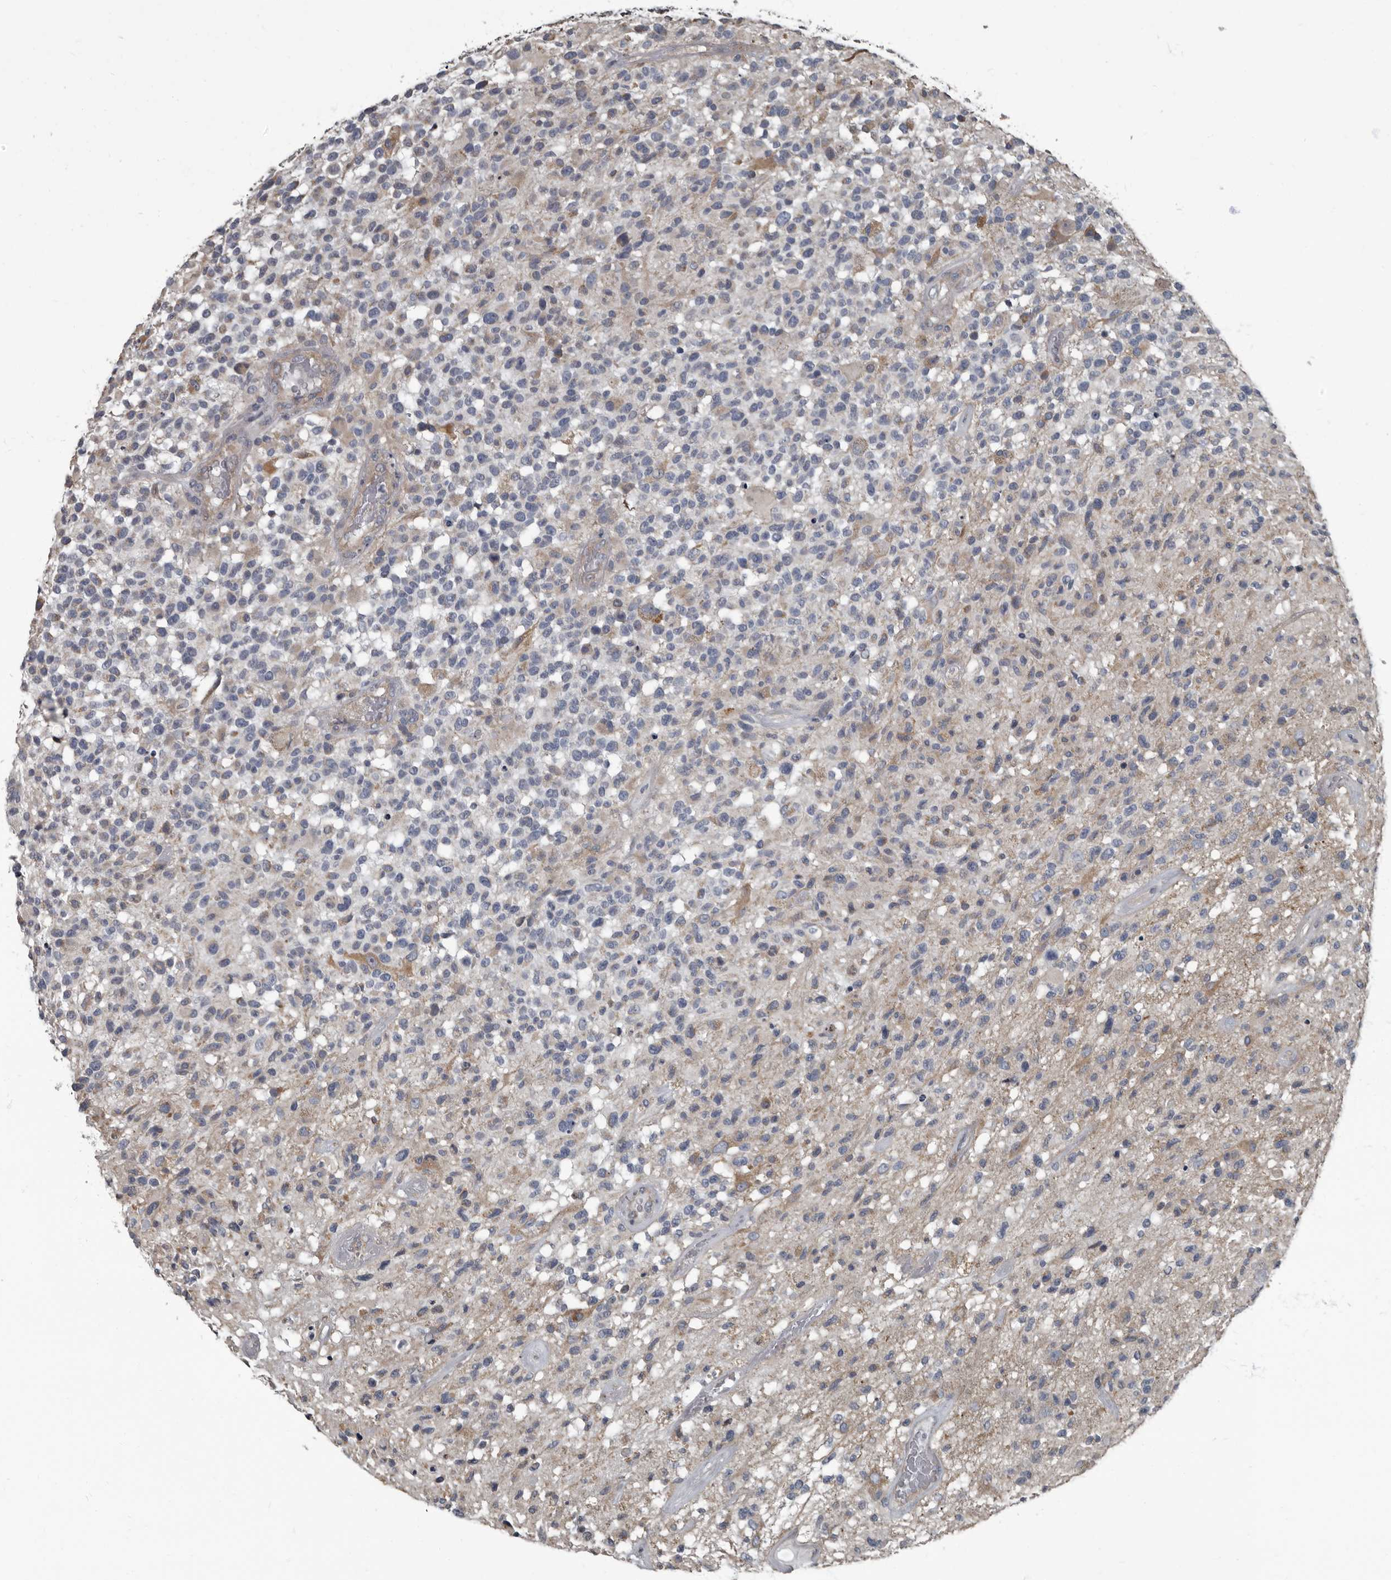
{"staining": {"intensity": "weak", "quantity": "<25%", "location": "cytoplasmic/membranous"}, "tissue": "glioma", "cell_type": "Tumor cells", "image_type": "cancer", "snomed": [{"axis": "morphology", "description": "Glioma, malignant, High grade"}, {"axis": "morphology", "description": "Glioblastoma, NOS"}, {"axis": "topography", "description": "Brain"}], "caption": "DAB immunohistochemical staining of human glioblastoma demonstrates no significant positivity in tumor cells.", "gene": "TPD52L1", "patient": {"sex": "male", "age": 60}}